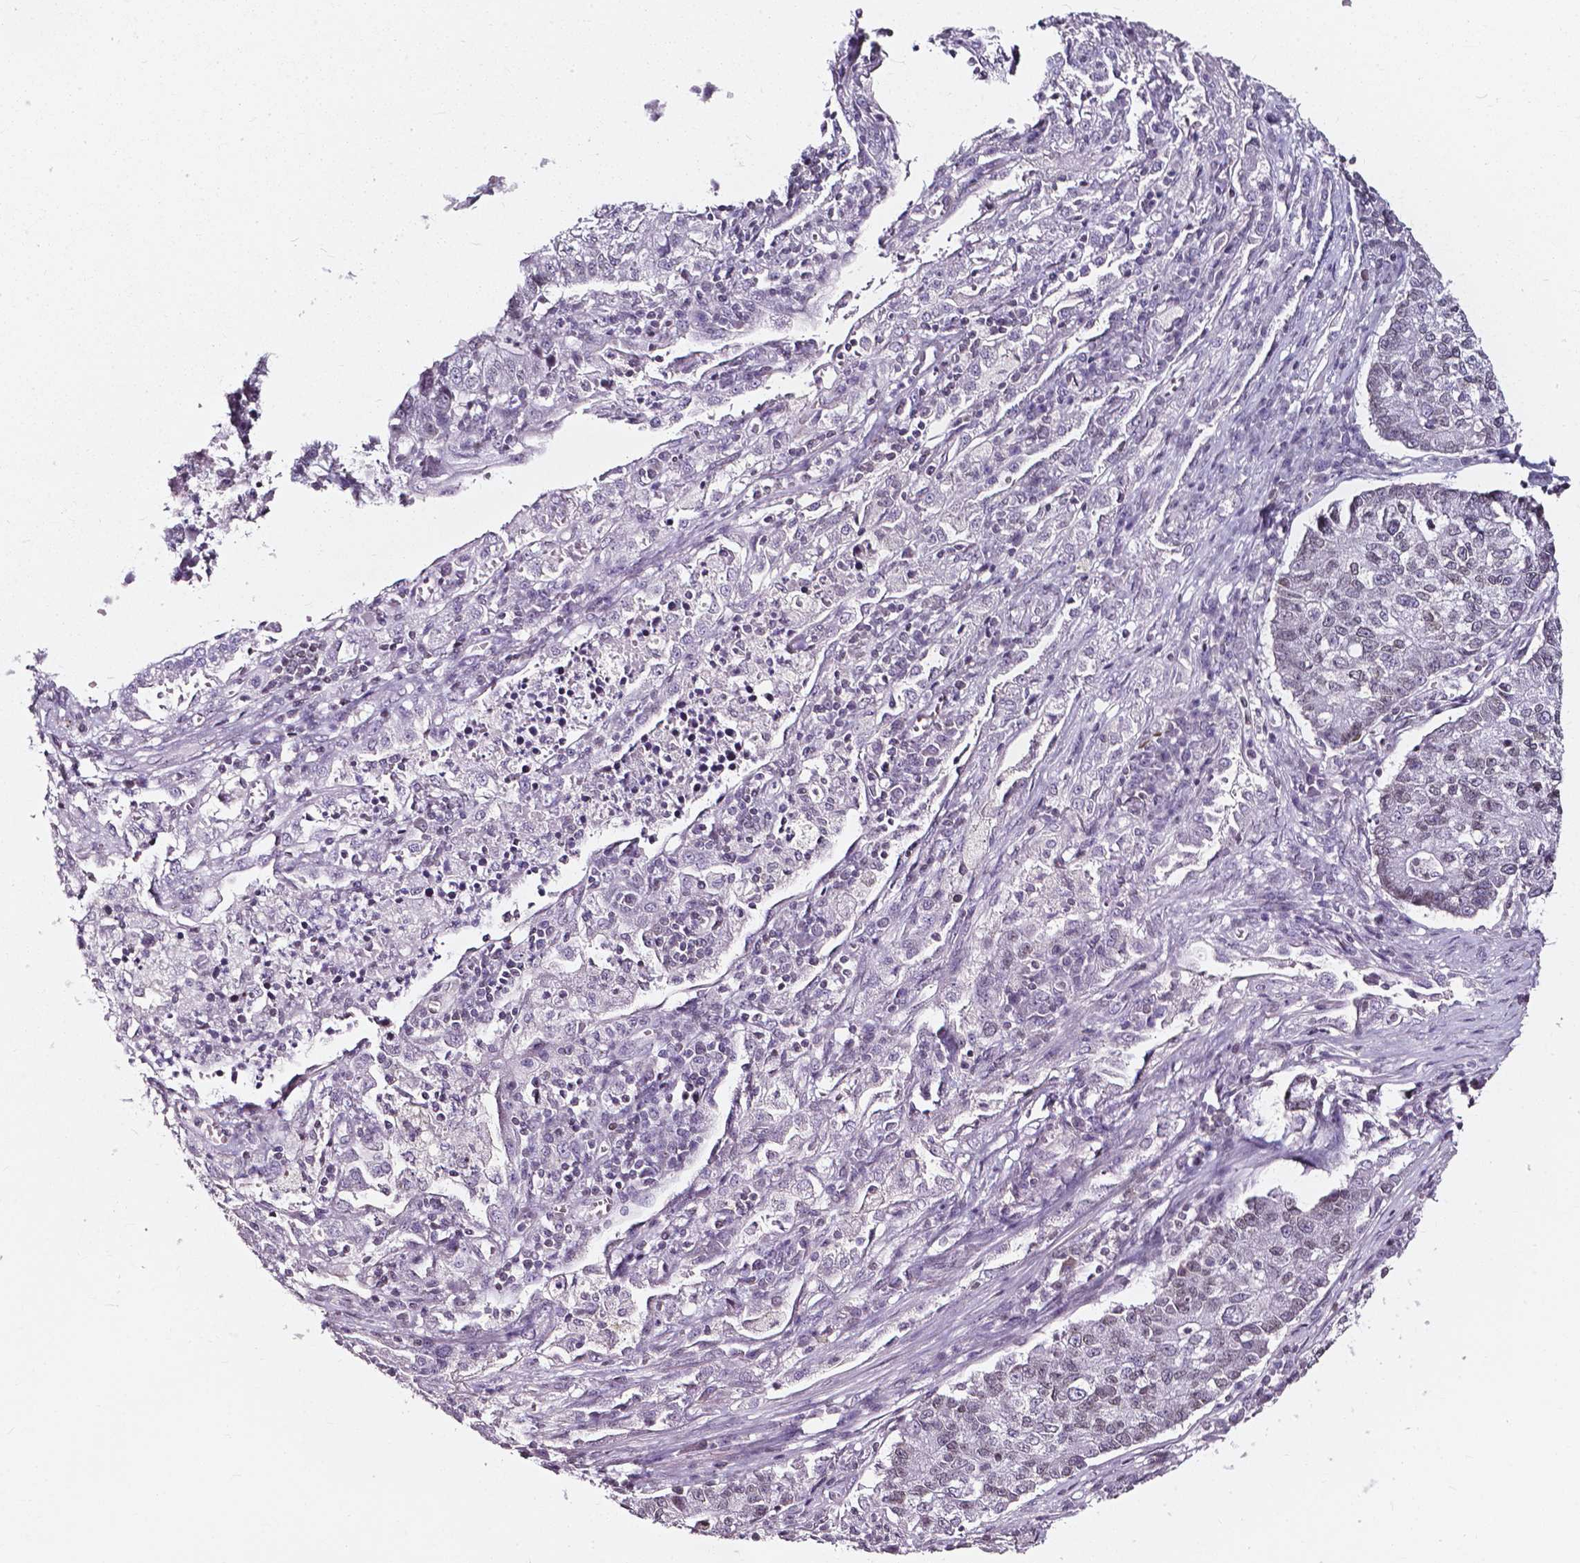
{"staining": {"intensity": "negative", "quantity": "none", "location": "none"}, "tissue": "lung cancer", "cell_type": "Tumor cells", "image_type": "cancer", "snomed": [{"axis": "morphology", "description": "Adenocarcinoma, NOS"}, {"axis": "topography", "description": "Lung"}], "caption": "Immunohistochemistry (IHC) image of adenocarcinoma (lung) stained for a protein (brown), which shows no positivity in tumor cells.", "gene": "AKR1B10", "patient": {"sex": "male", "age": 57}}